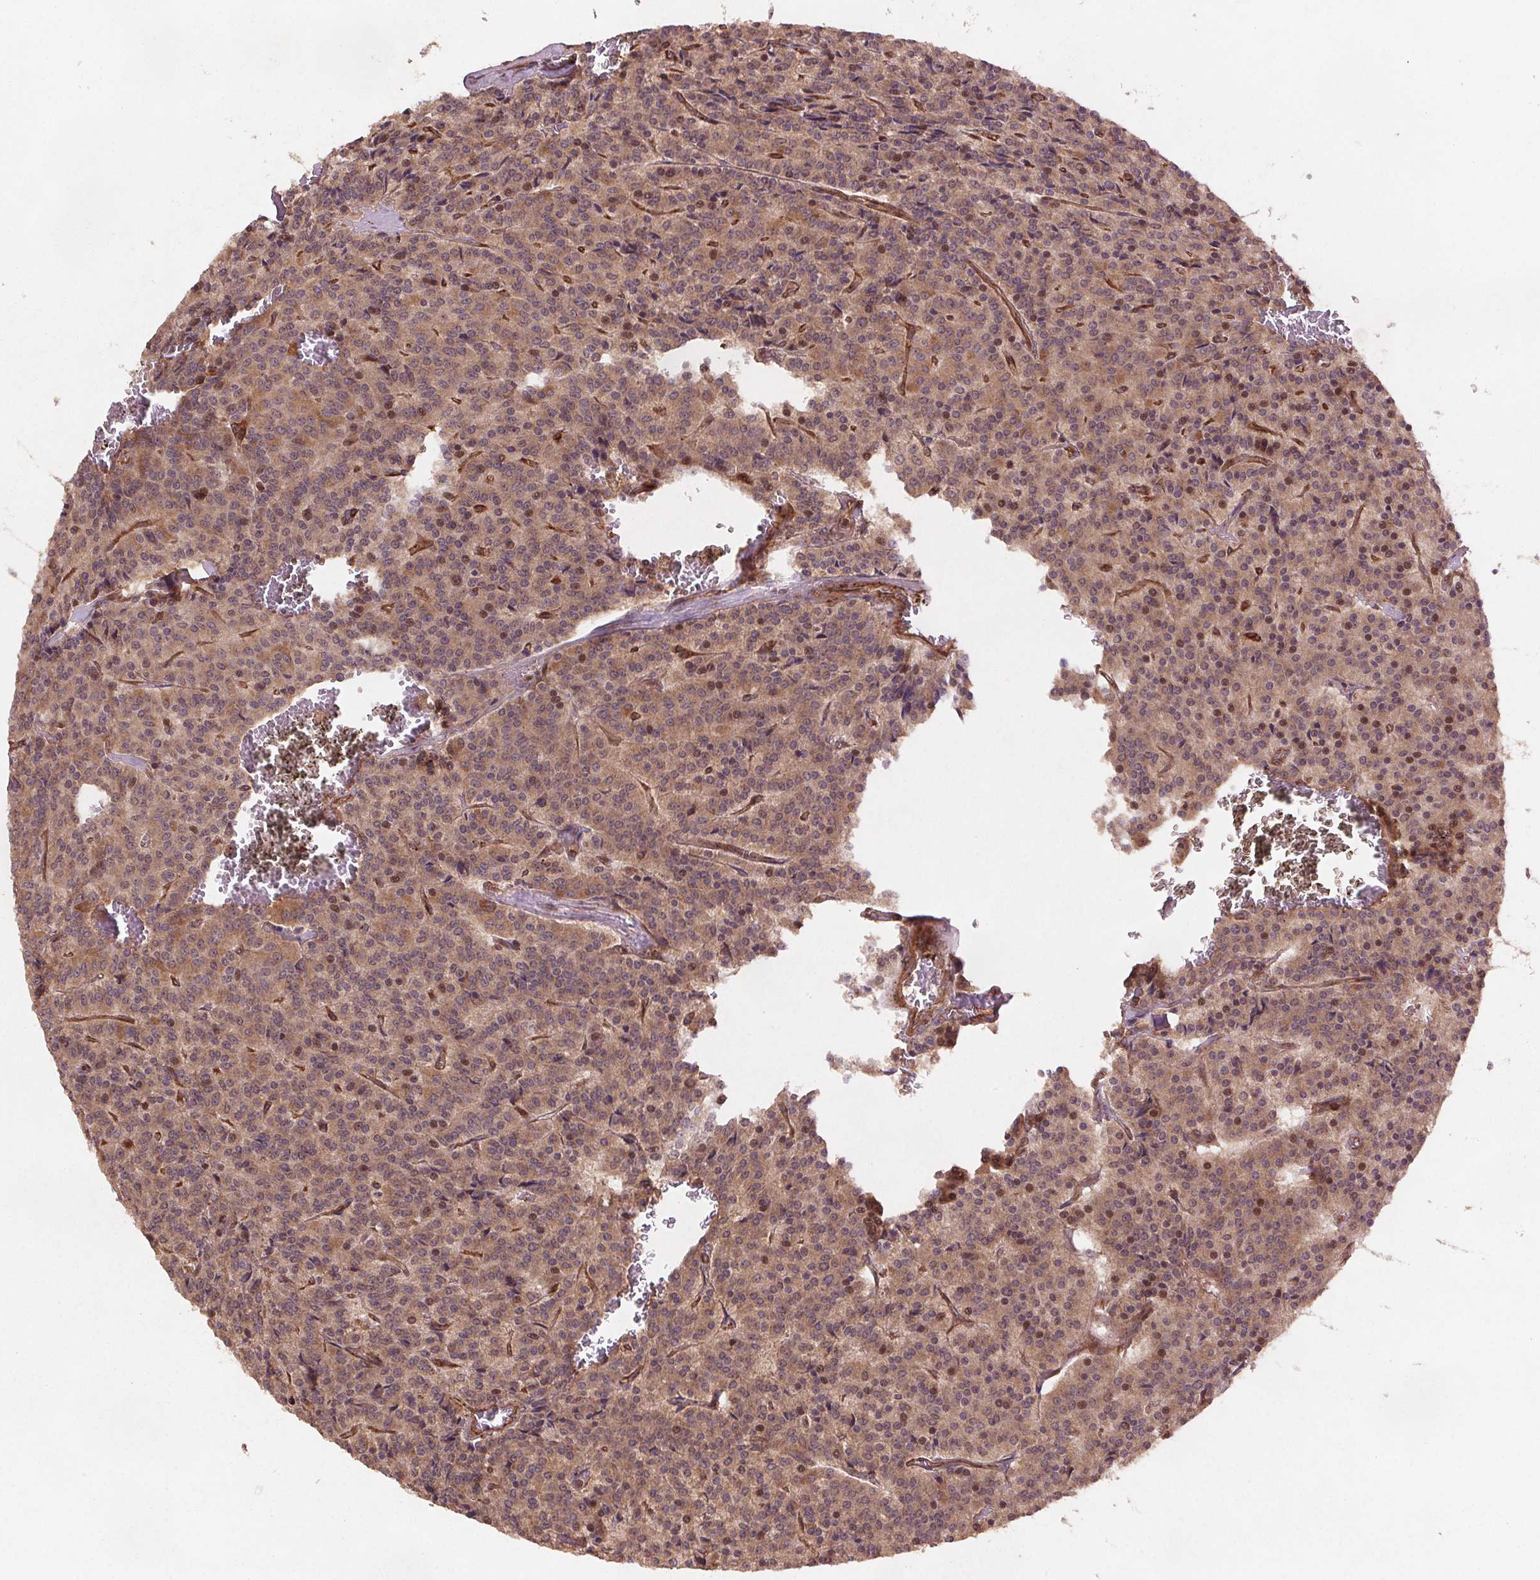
{"staining": {"intensity": "moderate", "quantity": ">75%", "location": "cytoplasmic/membranous,nuclear"}, "tissue": "carcinoid", "cell_type": "Tumor cells", "image_type": "cancer", "snomed": [{"axis": "morphology", "description": "Carcinoid, malignant, NOS"}, {"axis": "topography", "description": "Lung"}], "caption": "A medium amount of moderate cytoplasmic/membranous and nuclear staining is appreciated in approximately >75% of tumor cells in malignant carcinoid tissue. (DAB IHC, brown staining for protein, blue staining for nuclei).", "gene": "SEC14L2", "patient": {"sex": "male", "age": 70}}